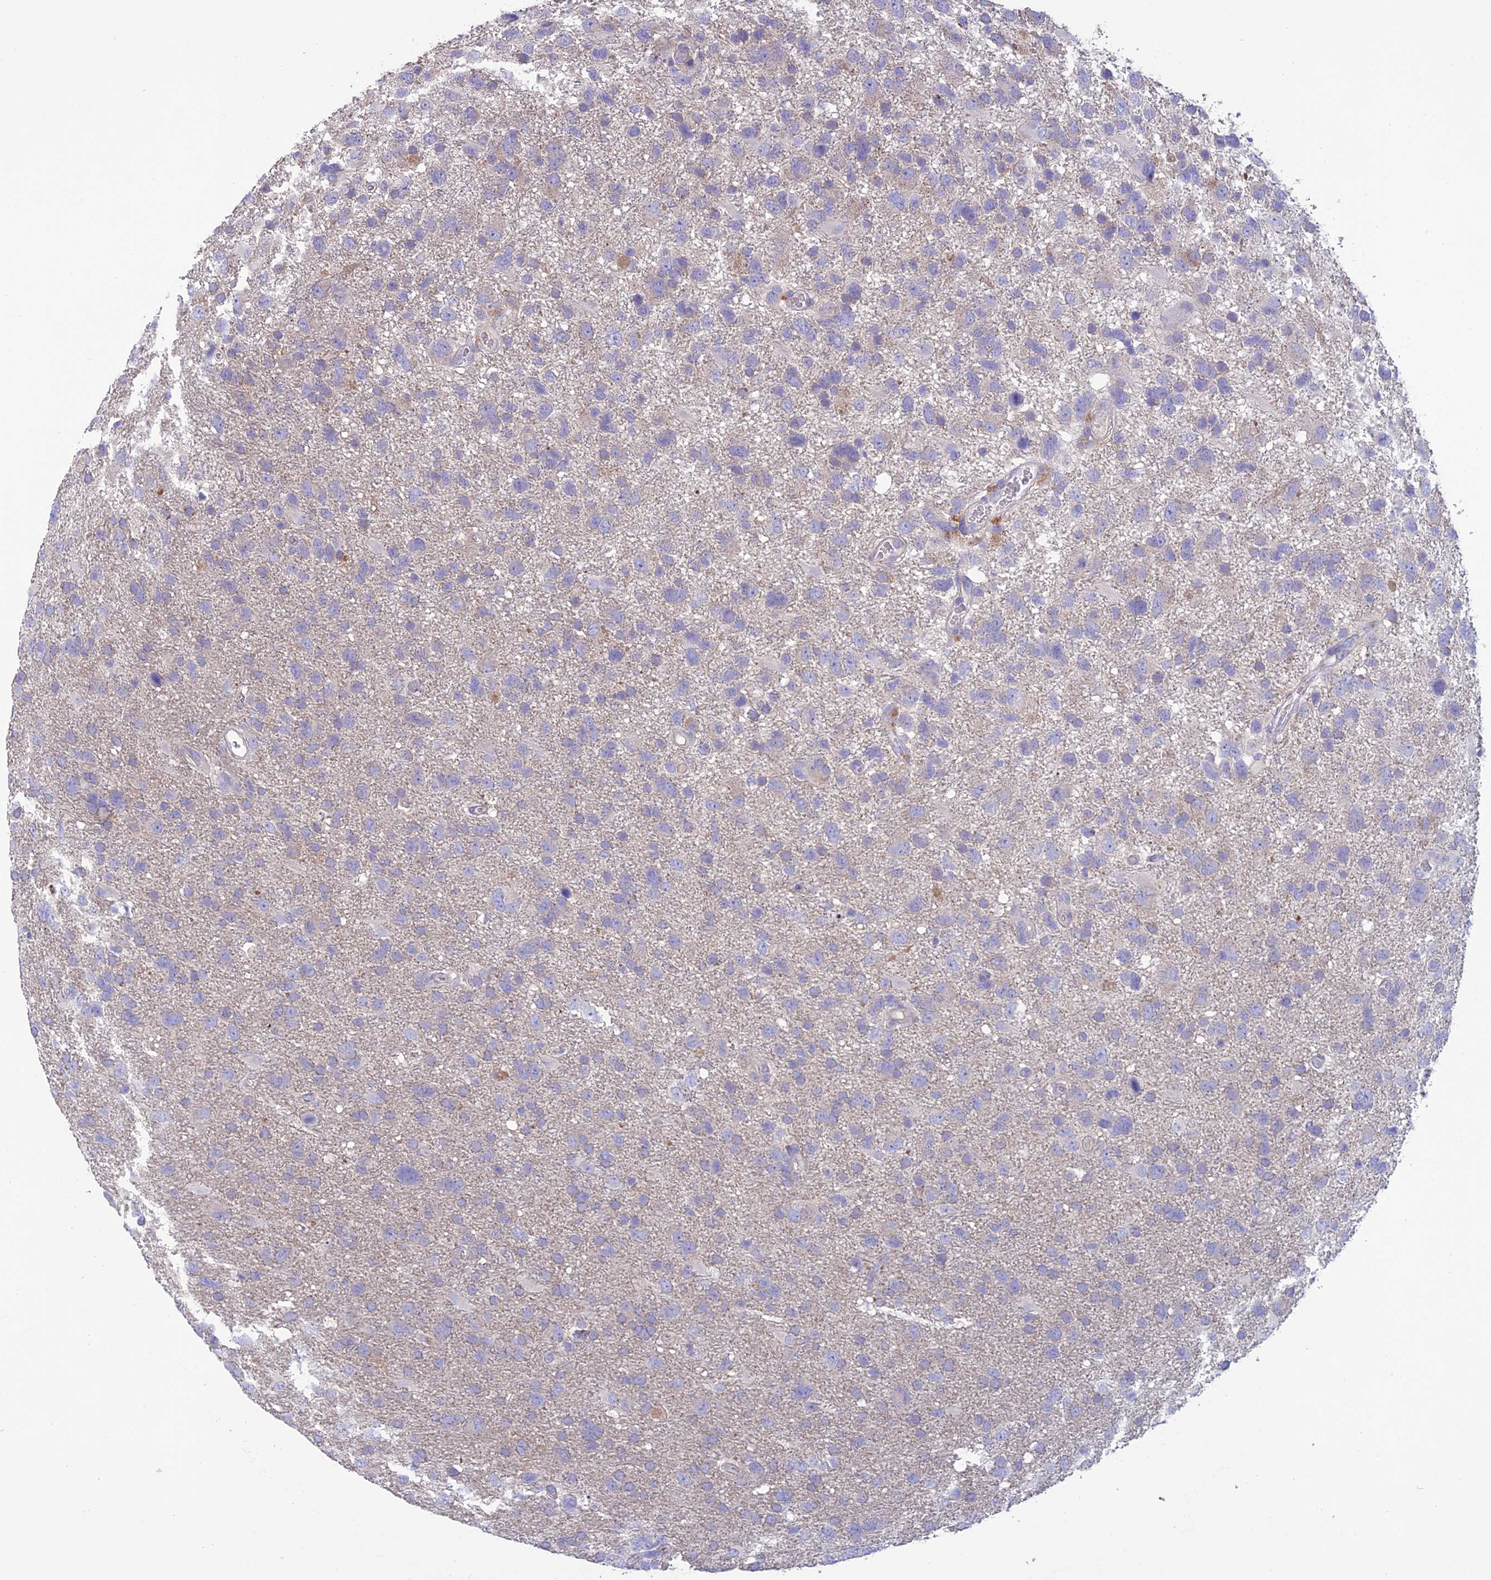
{"staining": {"intensity": "weak", "quantity": "<25%", "location": "cytoplasmic/membranous"}, "tissue": "glioma", "cell_type": "Tumor cells", "image_type": "cancer", "snomed": [{"axis": "morphology", "description": "Glioma, malignant, High grade"}, {"axis": "topography", "description": "Brain"}], "caption": "This is a image of immunohistochemistry (IHC) staining of high-grade glioma (malignant), which shows no staining in tumor cells.", "gene": "SFT2D2", "patient": {"sex": "male", "age": 61}}